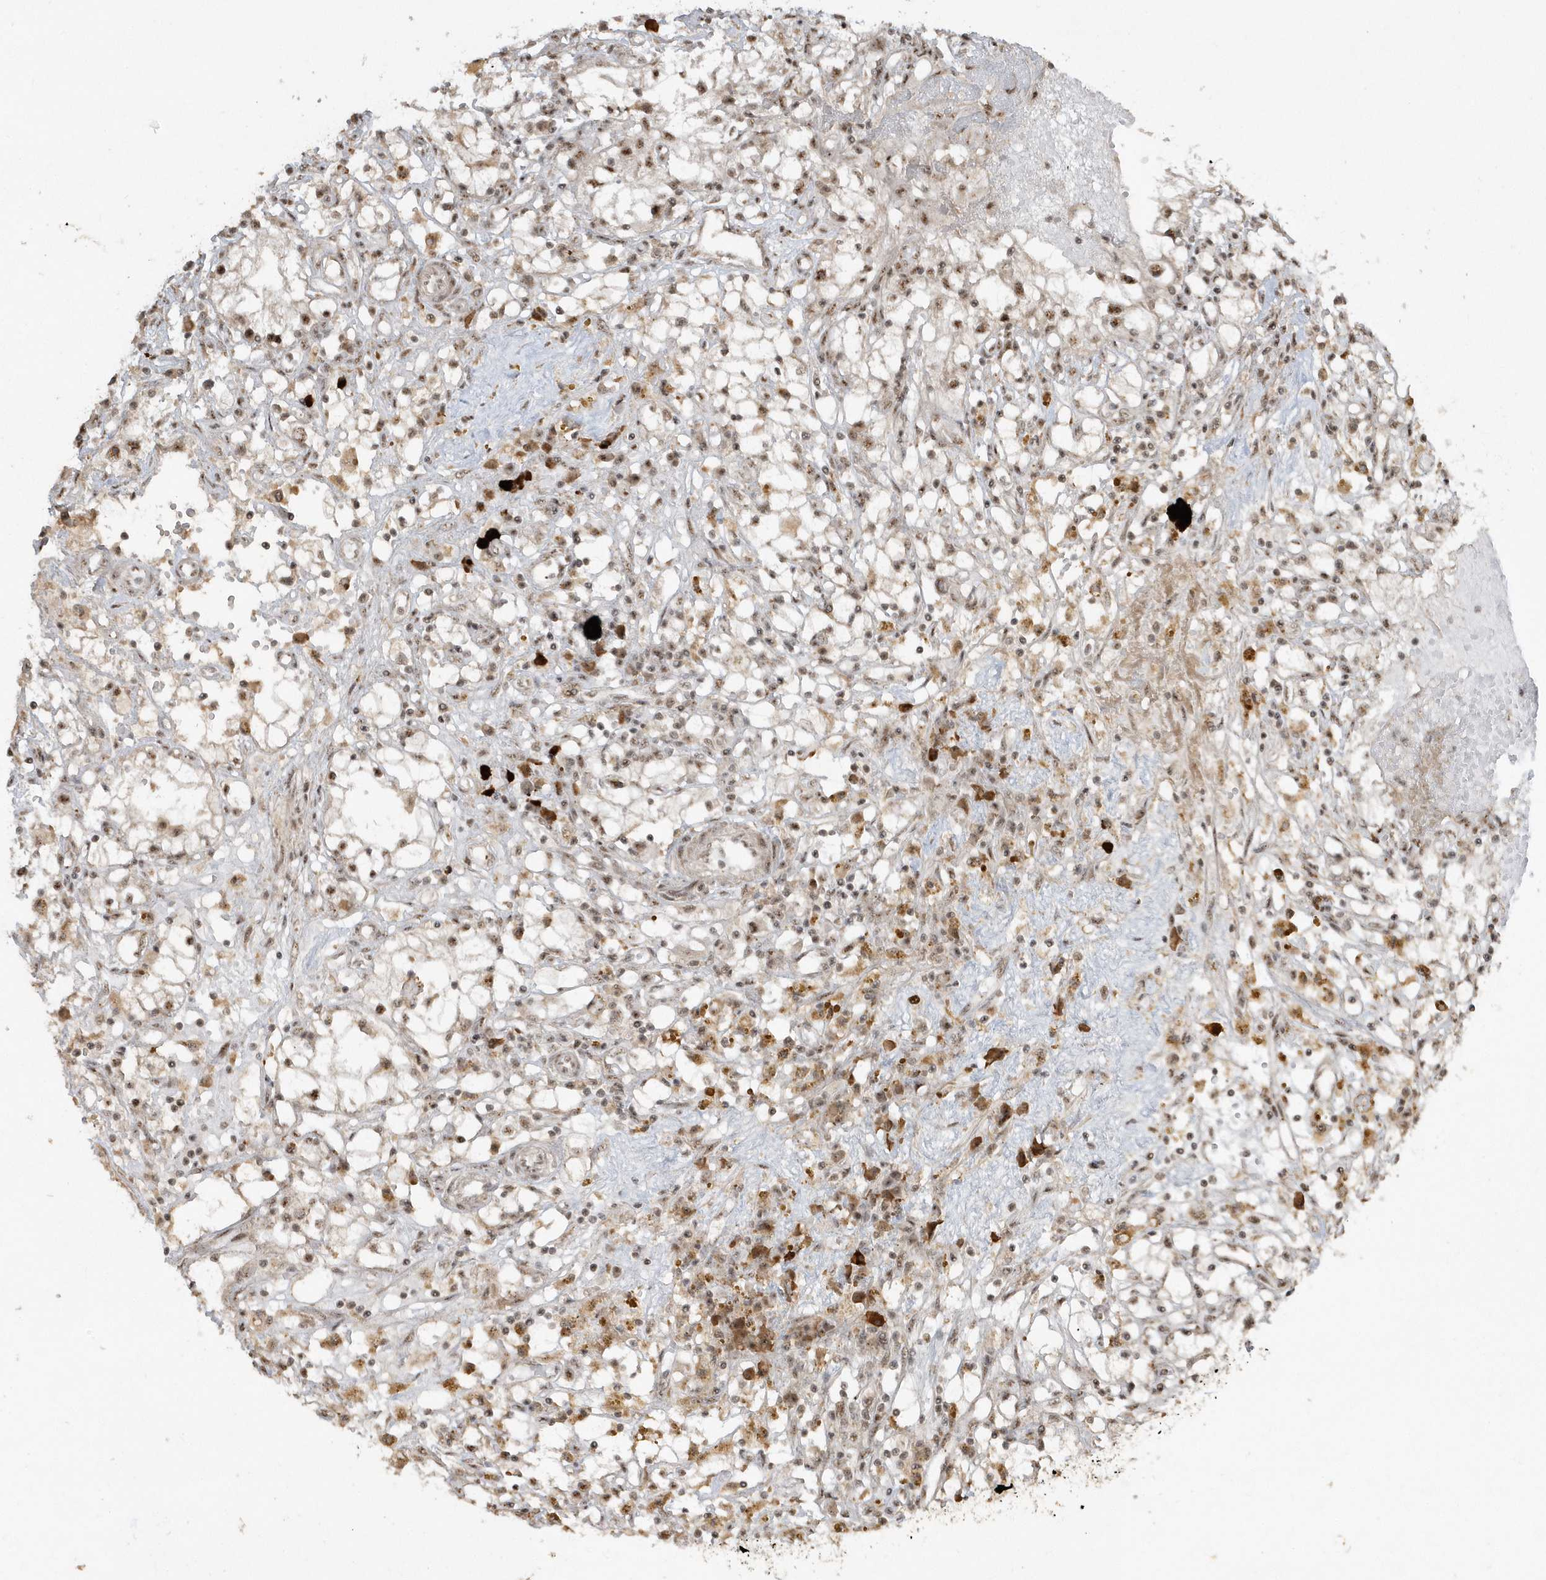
{"staining": {"intensity": "moderate", "quantity": ">75%", "location": "nuclear"}, "tissue": "renal cancer", "cell_type": "Tumor cells", "image_type": "cancer", "snomed": [{"axis": "morphology", "description": "Adenocarcinoma, NOS"}, {"axis": "topography", "description": "Kidney"}], "caption": "Renal cancer stained with DAB (3,3'-diaminobenzidine) IHC shows medium levels of moderate nuclear positivity in approximately >75% of tumor cells.", "gene": "POLR3B", "patient": {"sex": "male", "age": 56}}